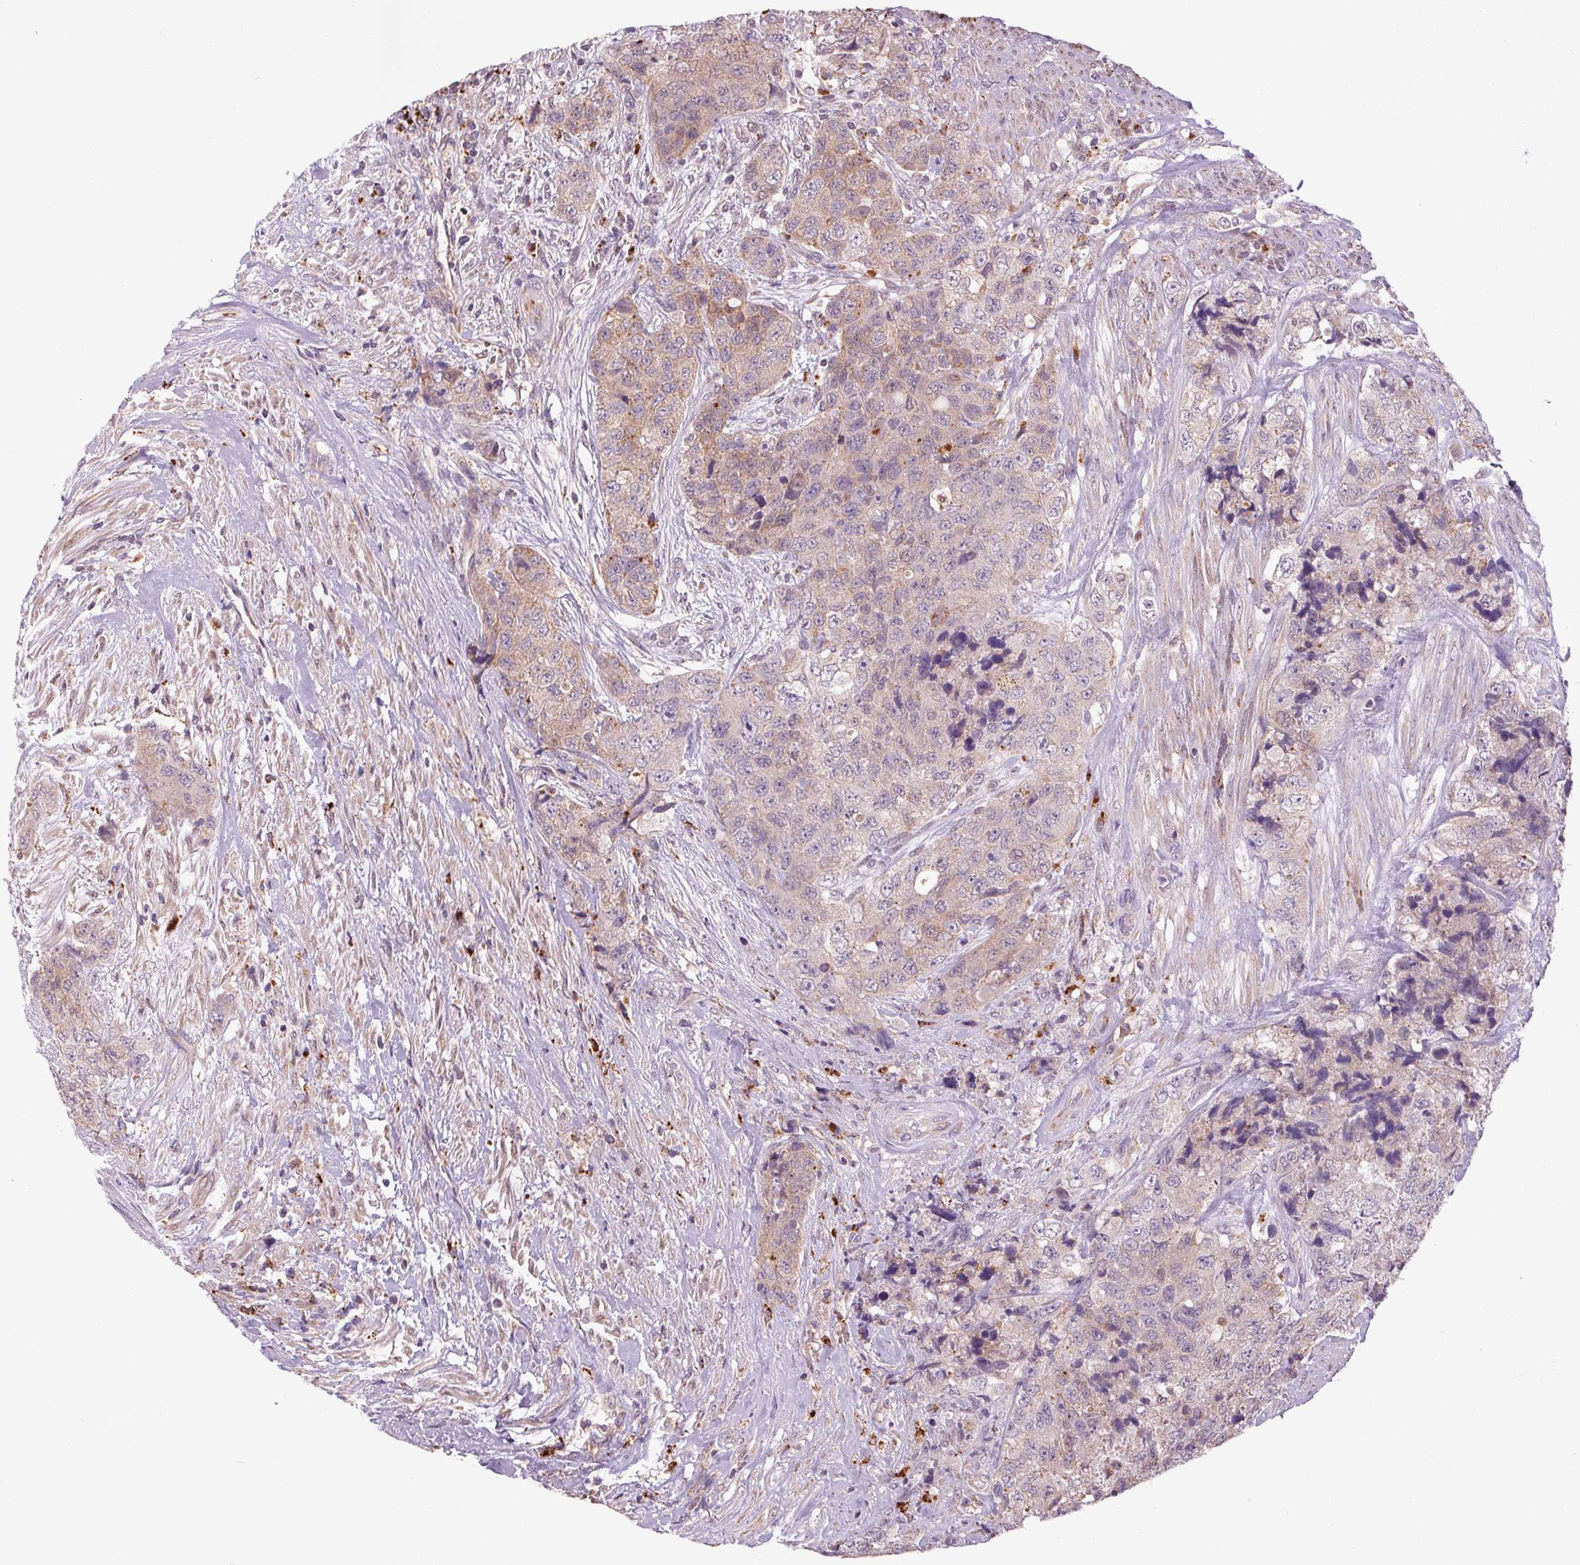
{"staining": {"intensity": "weak", "quantity": ">75%", "location": "cytoplasmic/membranous"}, "tissue": "urothelial cancer", "cell_type": "Tumor cells", "image_type": "cancer", "snomed": [{"axis": "morphology", "description": "Urothelial carcinoma, High grade"}, {"axis": "topography", "description": "Urinary bladder"}], "caption": "The histopathology image demonstrates staining of high-grade urothelial carcinoma, revealing weak cytoplasmic/membranous protein positivity (brown color) within tumor cells. Ihc stains the protein in brown and the nuclei are stained blue.", "gene": "ADH5", "patient": {"sex": "female", "age": 78}}